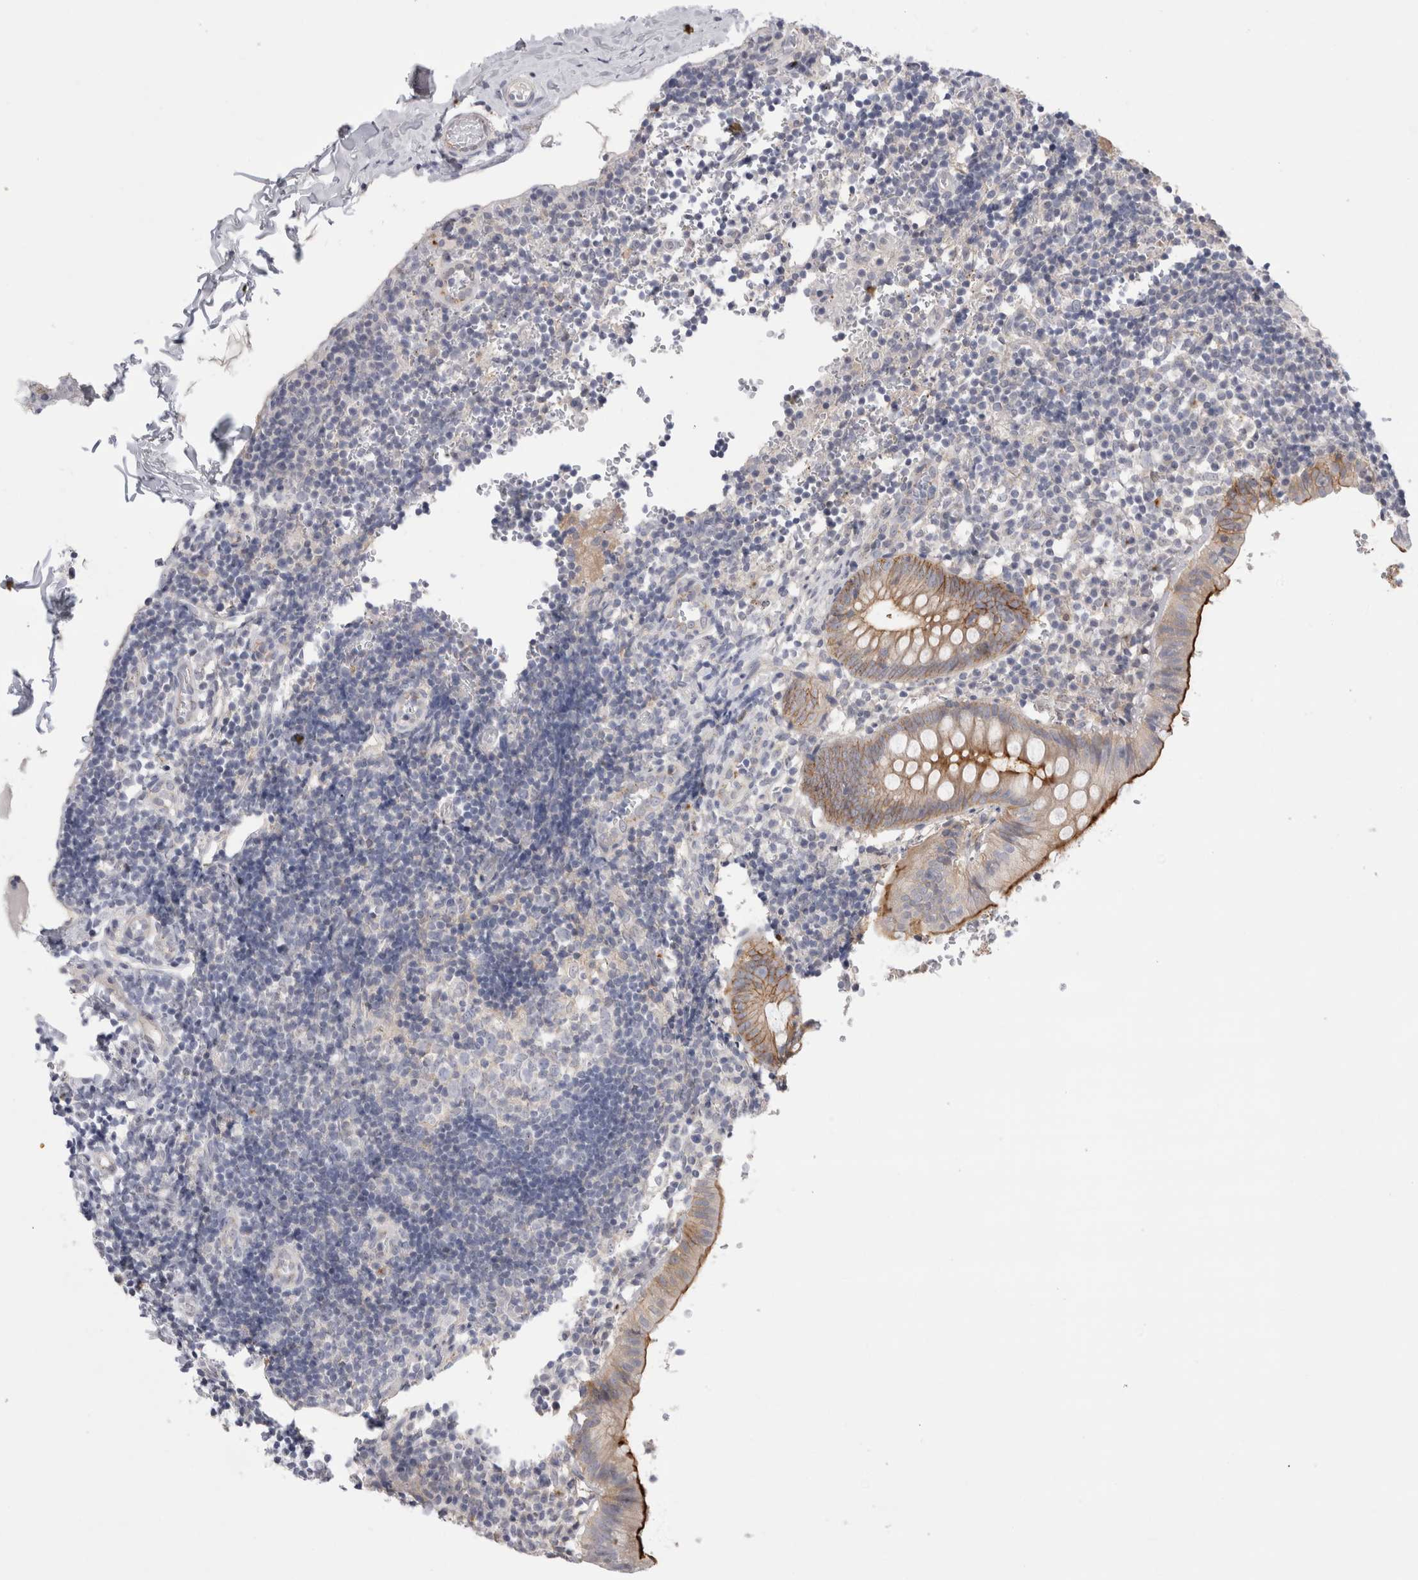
{"staining": {"intensity": "moderate", "quantity": "25%-75%", "location": "cytoplasmic/membranous"}, "tissue": "appendix", "cell_type": "Glandular cells", "image_type": "normal", "snomed": [{"axis": "morphology", "description": "Normal tissue, NOS"}, {"axis": "topography", "description": "Appendix"}], "caption": "Protein analysis of benign appendix displays moderate cytoplasmic/membranous positivity in approximately 25%-75% of glandular cells. (IHC, brightfield microscopy, high magnification).", "gene": "VANGL1", "patient": {"sex": "male", "age": 8}}